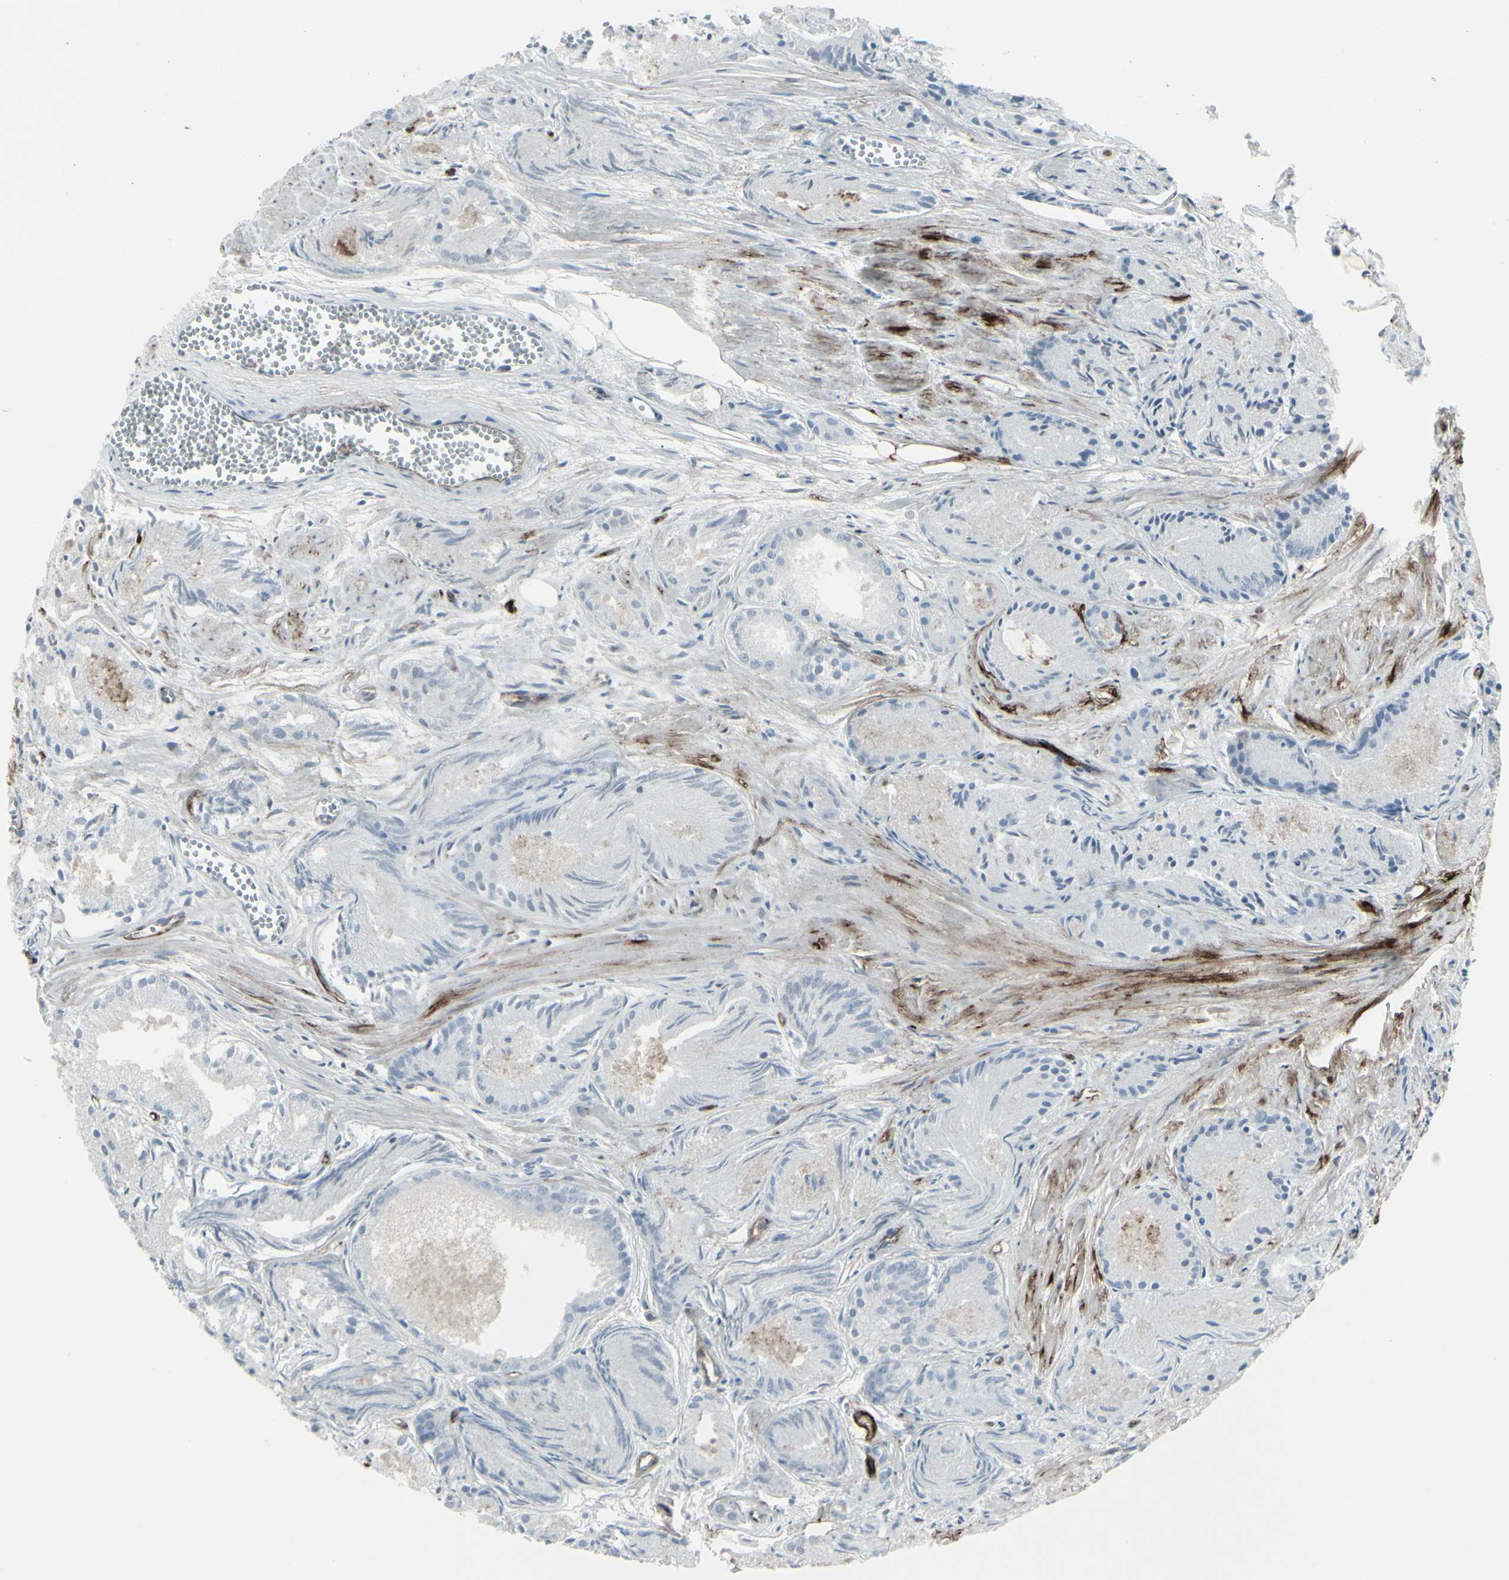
{"staining": {"intensity": "negative", "quantity": "none", "location": "none"}, "tissue": "prostate cancer", "cell_type": "Tumor cells", "image_type": "cancer", "snomed": [{"axis": "morphology", "description": "Adenocarcinoma, Low grade"}, {"axis": "topography", "description": "Prostate"}], "caption": "DAB immunohistochemical staining of prostate adenocarcinoma (low-grade) reveals no significant expression in tumor cells.", "gene": "GJA1", "patient": {"sex": "male", "age": 72}}